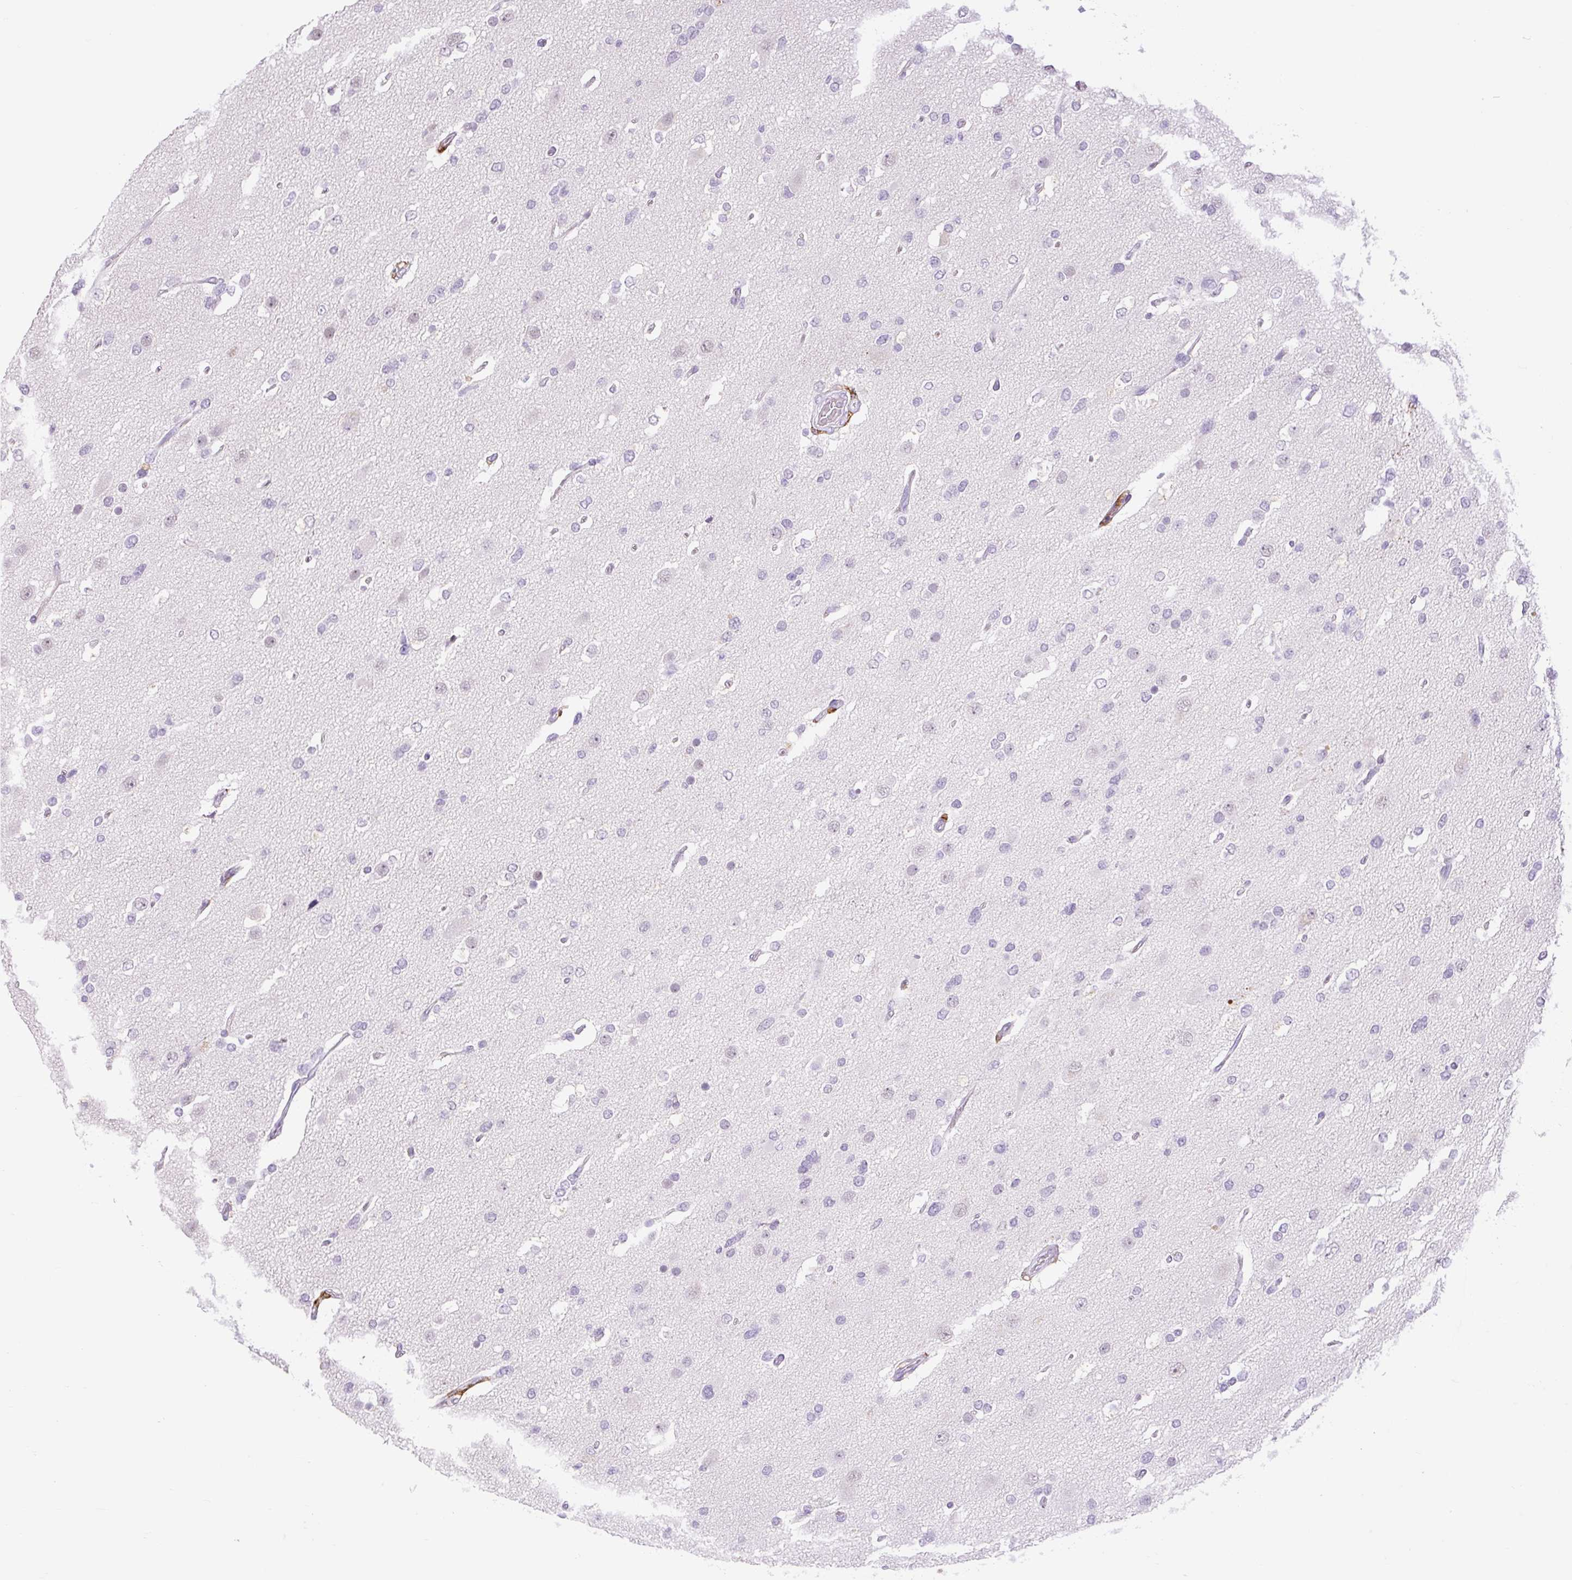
{"staining": {"intensity": "negative", "quantity": "none", "location": "none"}, "tissue": "glioma", "cell_type": "Tumor cells", "image_type": "cancer", "snomed": [{"axis": "morphology", "description": "Glioma, malignant, High grade"}, {"axis": "topography", "description": "Brain"}], "caption": "Immunohistochemistry (IHC) of human glioma demonstrates no positivity in tumor cells. (Stains: DAB (3,3'-diaminobenzidine) IHC with hematoxylin counter stain, Microscopy: brightfield microscopy at high magnification).", "gene": "SIGLEC1", "patient": {"sex": "male", "age": 53}}